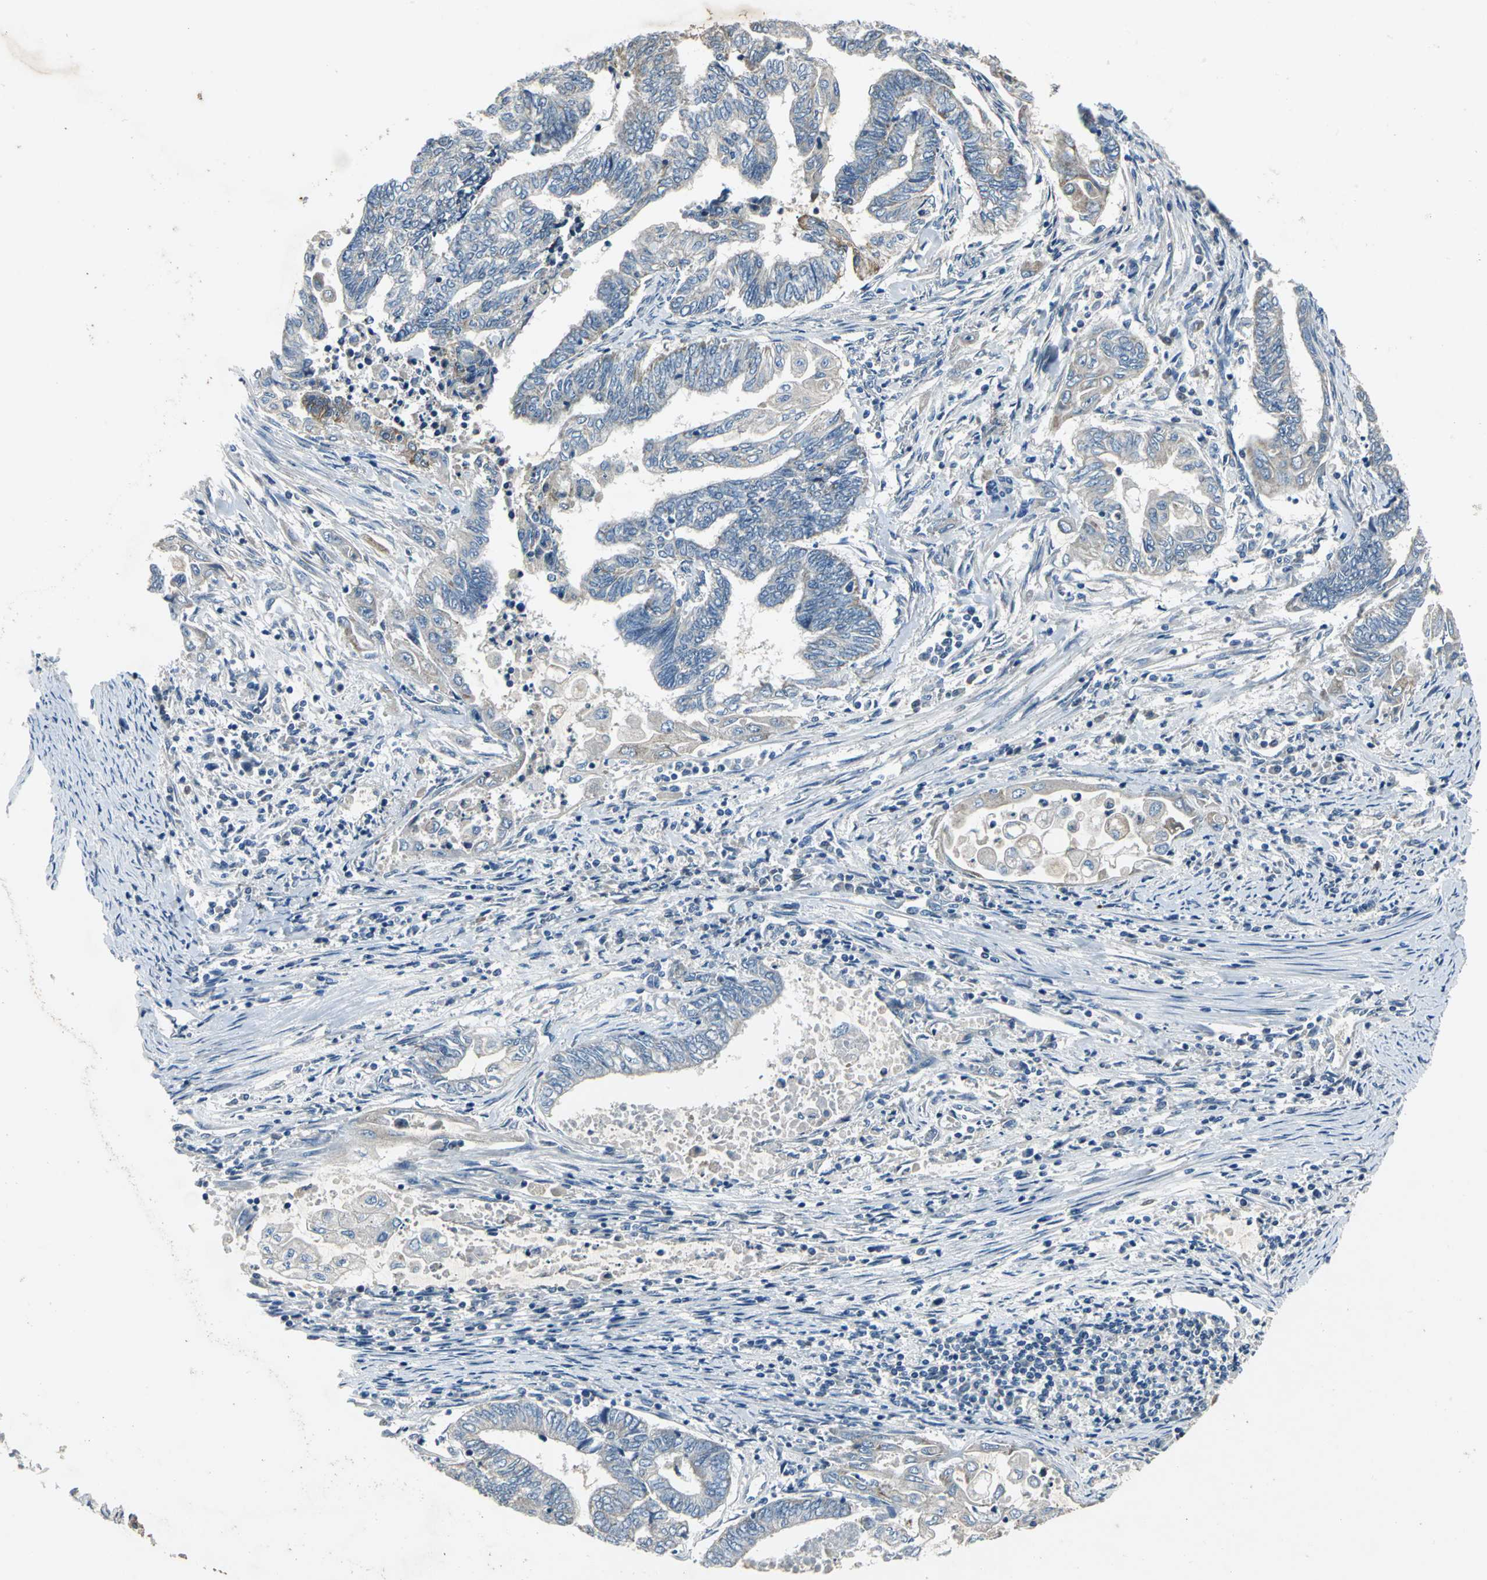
{"staining": {"intensity": "weak", "quantity": "25%-75%", "location": "cytoplasmic/membranous"}, "tissue": "endometrial cancer", "cell_type": "Tumor cells", "image_type": "cancer", "snomed": [{"axis": "morphology", "description": "Adenocarcinoma, NOS"}, {"axis": "topography", "description": "Uterus"}, {"axis": "topography", "description": "Endometrium"}], "caption": "This is an image of IHC staining of endometrial cancer, which shows weak positivity in the cytoplasmic/membranous of tumor cells.", "gene": "JADE3", "patient": {"sex": "female", "age": 70}}